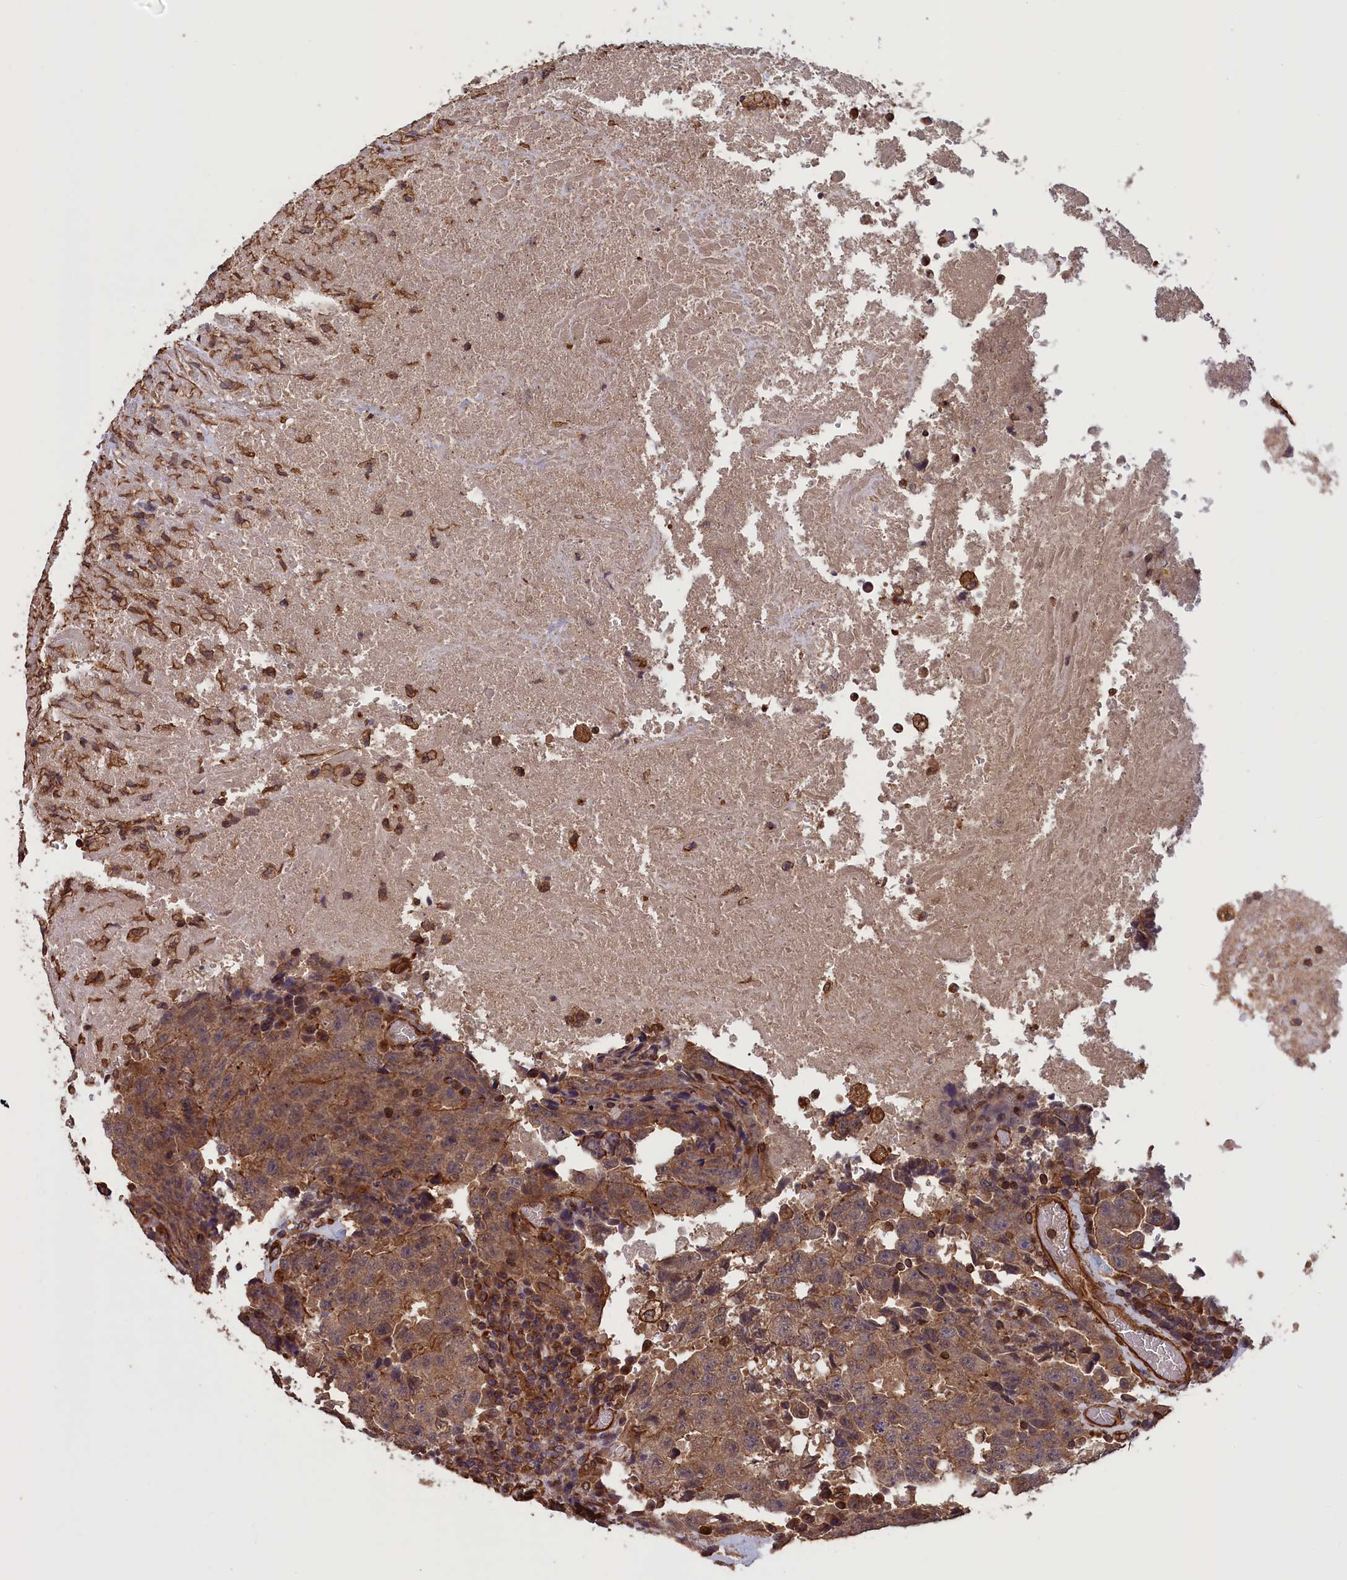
{"staining": {"intensity": "moderate", "quantity": ">75%", "location": "cytoplasmic/membranous"}, "tissue": "testis cancer", "cell_type": "Tumor cells", "image_type": "cancer", "snomed": [{"axis": "morphology", "description": "Necrosis, NOS"}, {"axis": "morphology", "description": "Carcinoma, Embryonal, NOS"}, {"axis": "topography", "description": "Testis"}], "caption": "Immunohistochemistry image of testis embryonal carcinoma stained for a protein (brown), which exhibits medium levels of moderate cytoplasmic/membranous staining in approximately >75% of tumor cells.", "gene": "DAPK3", "patient": {"sex": "male", "age": 19}}